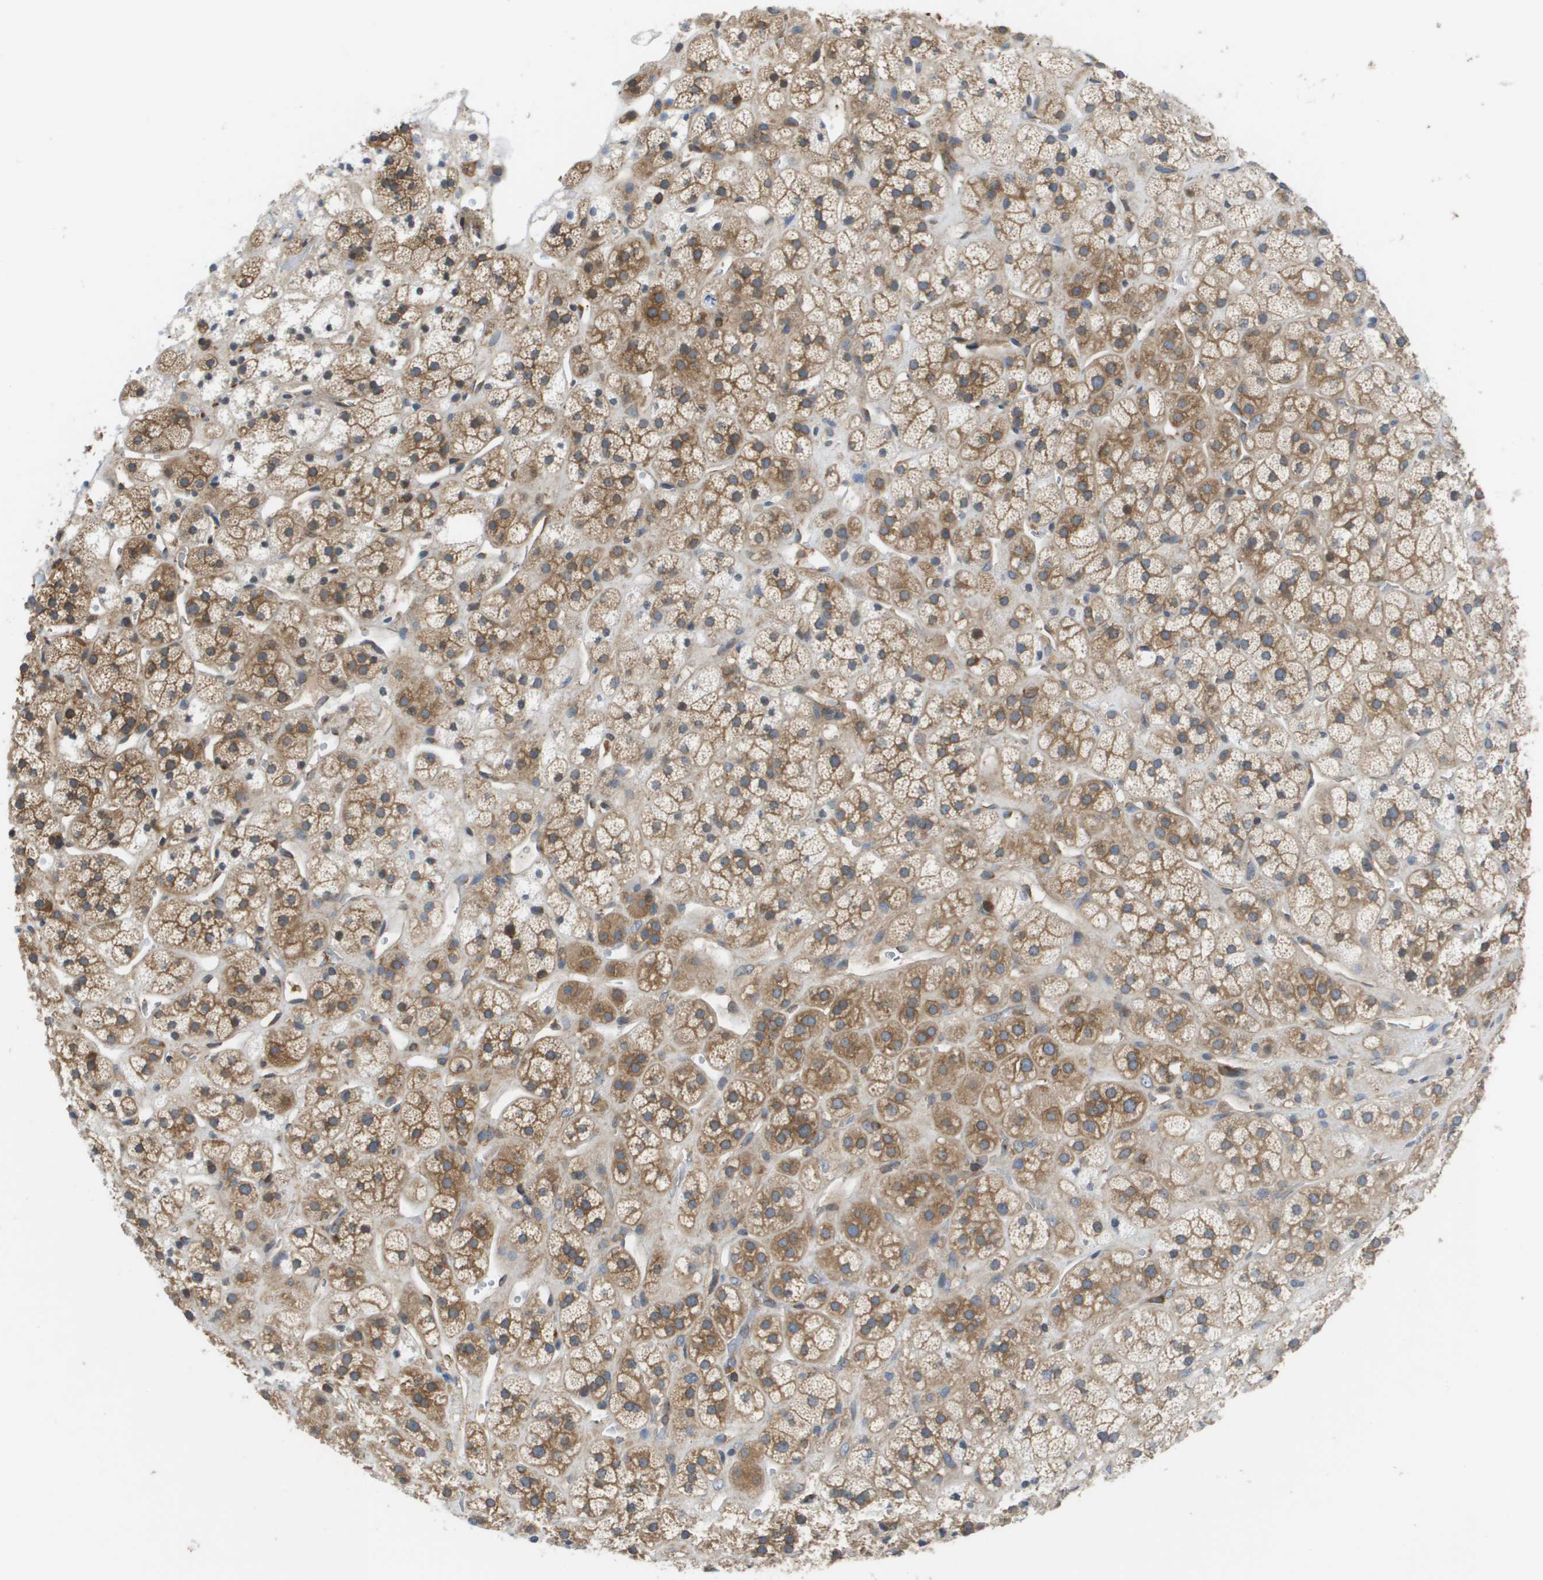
{"staining": {"intensity": "moderate", "quantity": ">75%", "location": "cytoplasmic/membranous"}, "tissue": "adrenal gland", "cell_type": "Glandular cells", "image_type": "normal", "snomed": [{"axis": "morphology", "description": "Normal tissue, NOS"}, {"axis": "topography", "description": "Adrenal gland"}], "caption": "Human adrenal gland stained with a brown dye shows moderate cytoplasmic/membranous positive positivity in approximately >75% of glandular cells.", "gene": "EIF4G2", "patient": {"sex": "male", "age": 56}}